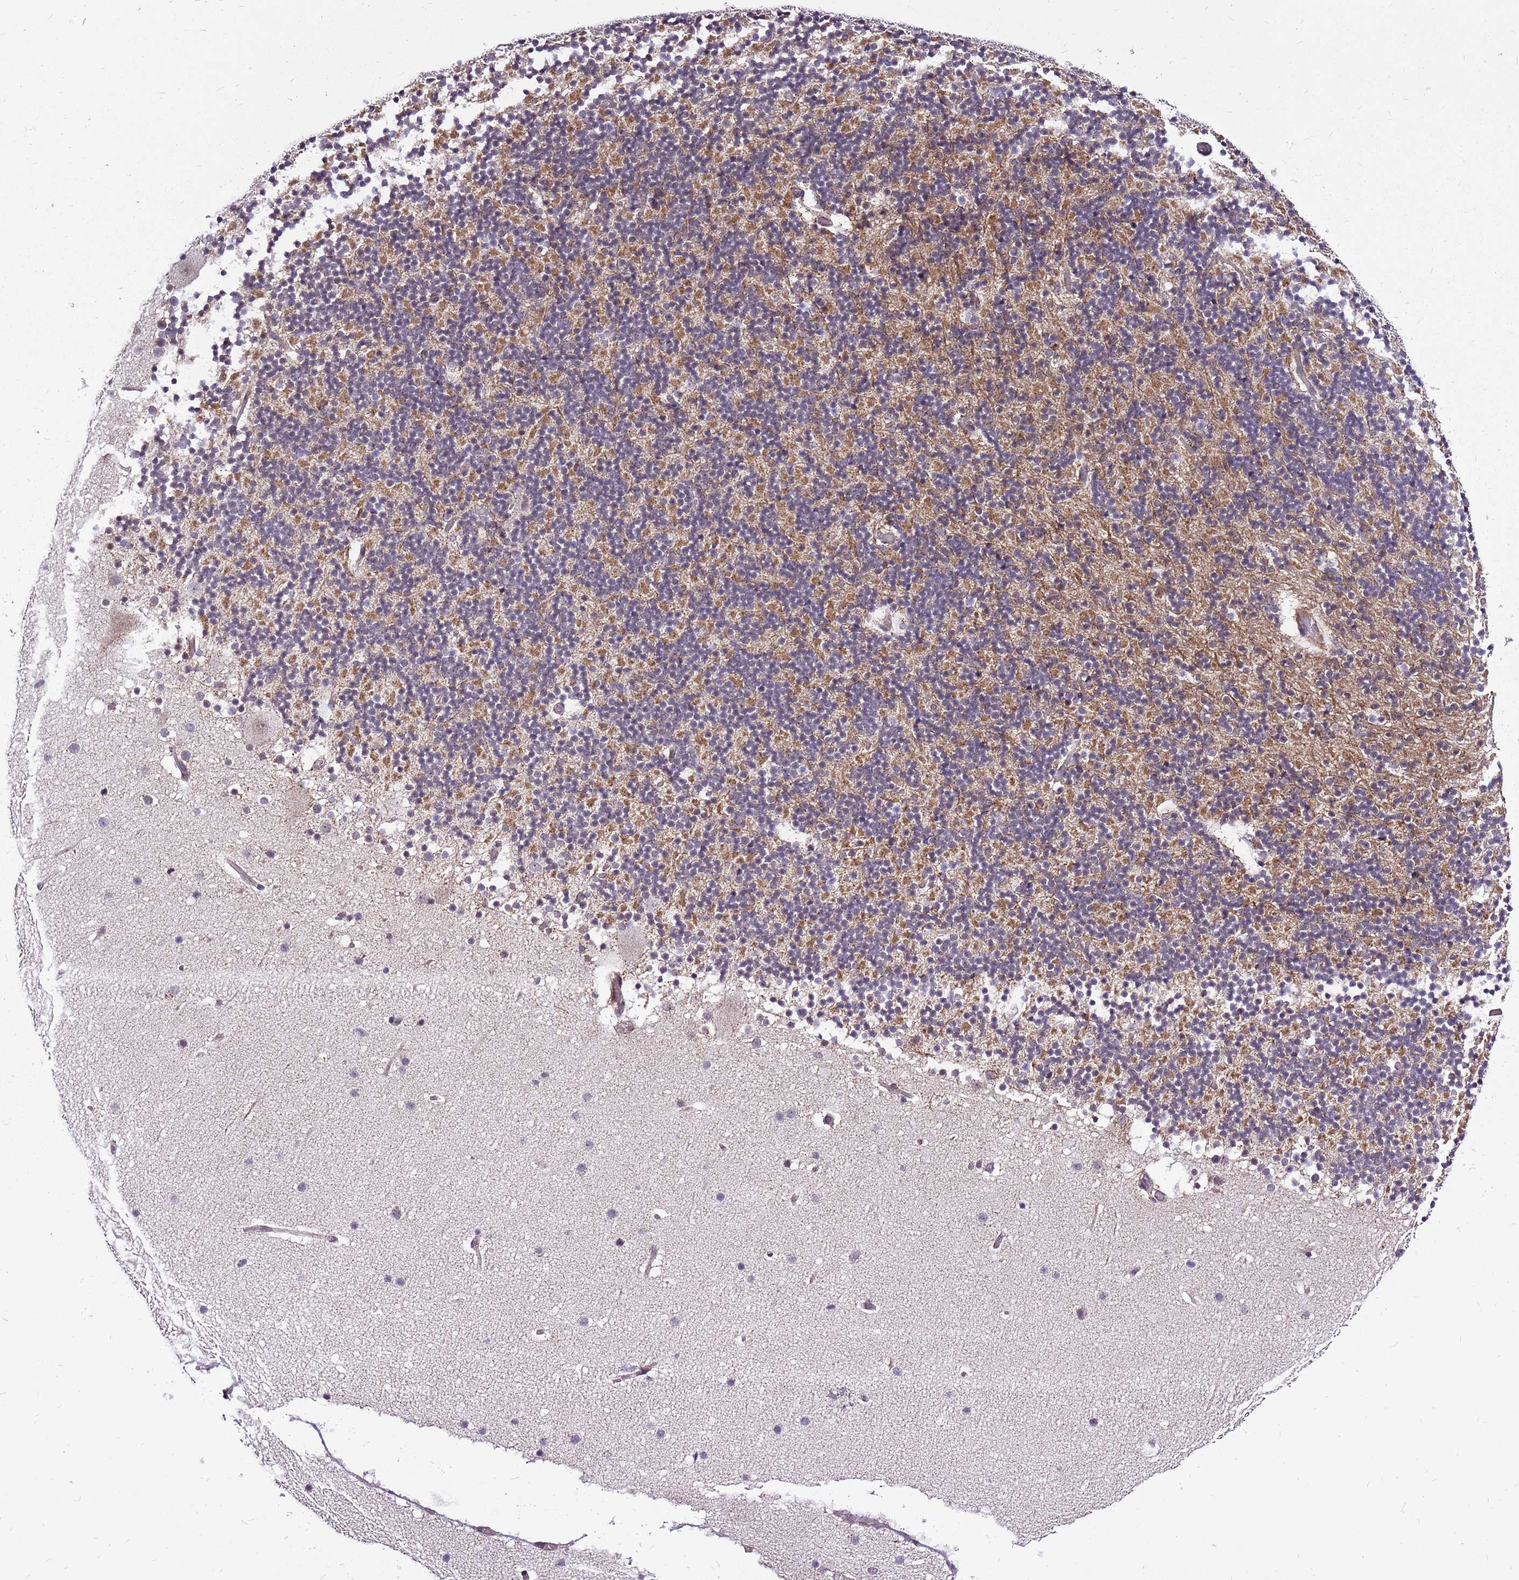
{"staining": {"intensity": "moderate", "quantity": "25%-75%", "location": "cytoplasmic/membranous"}, "tissue": "cerebellum", "cell_type": "Cells in granular layer", "image_type": "normal", "snomed": [{"axis": "morphology", "description": "Normal tissue, NOS"}, {"axis": "topography", "description": "Cerebellum"}], "caption": "An IHC histopathology image of benign tissue is shown. Protein staining in brown highlights moderate cytoplasmic/membranous positivity in cerebellum within cells in granular layer.", "gene": "CCDC166", "patient": {"sex": "male", "age": 57}}